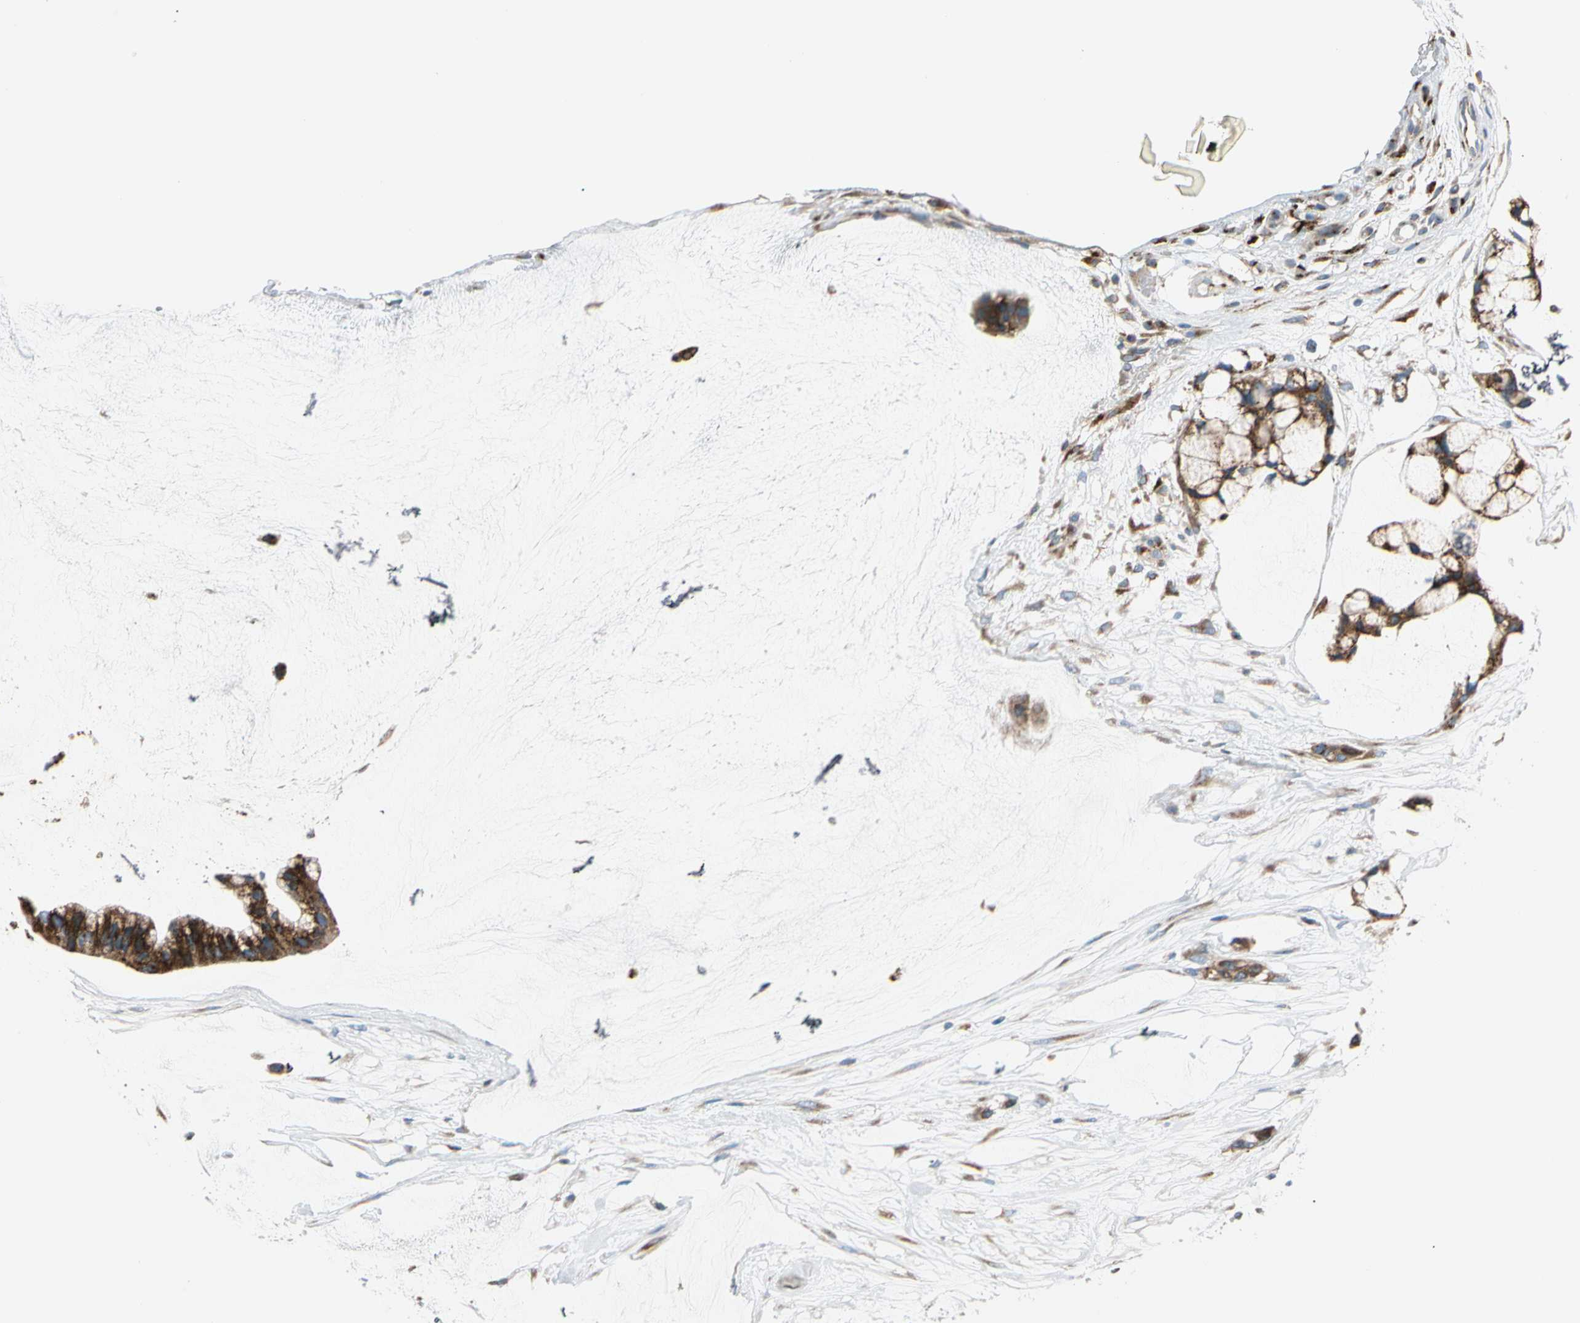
{"staining": {"intensity": "strong", "quantity": ">75%", "location": "cytoplasmic/membranous"}, "tissue": "ovarian cancer", "cell_type": "Tumor cells", "image_type": "cancer", "snomed": [{"axis": "morphology", "description": "Cystadenocarcinoma, mucinous, NOS"}, {"axis": "topography", "description": "Ovary"}], "caption": "An immunohistochemistry histopathology image of tumor tissue is shown. Protein staining in brown shows strong cytoplasmic/membranous positivity in ovarian cancer (mucinous cystadenocarcinoma) within tumor cells.", "gene": "NUCB1", "patient": {"sex": "female", "age": 39}}